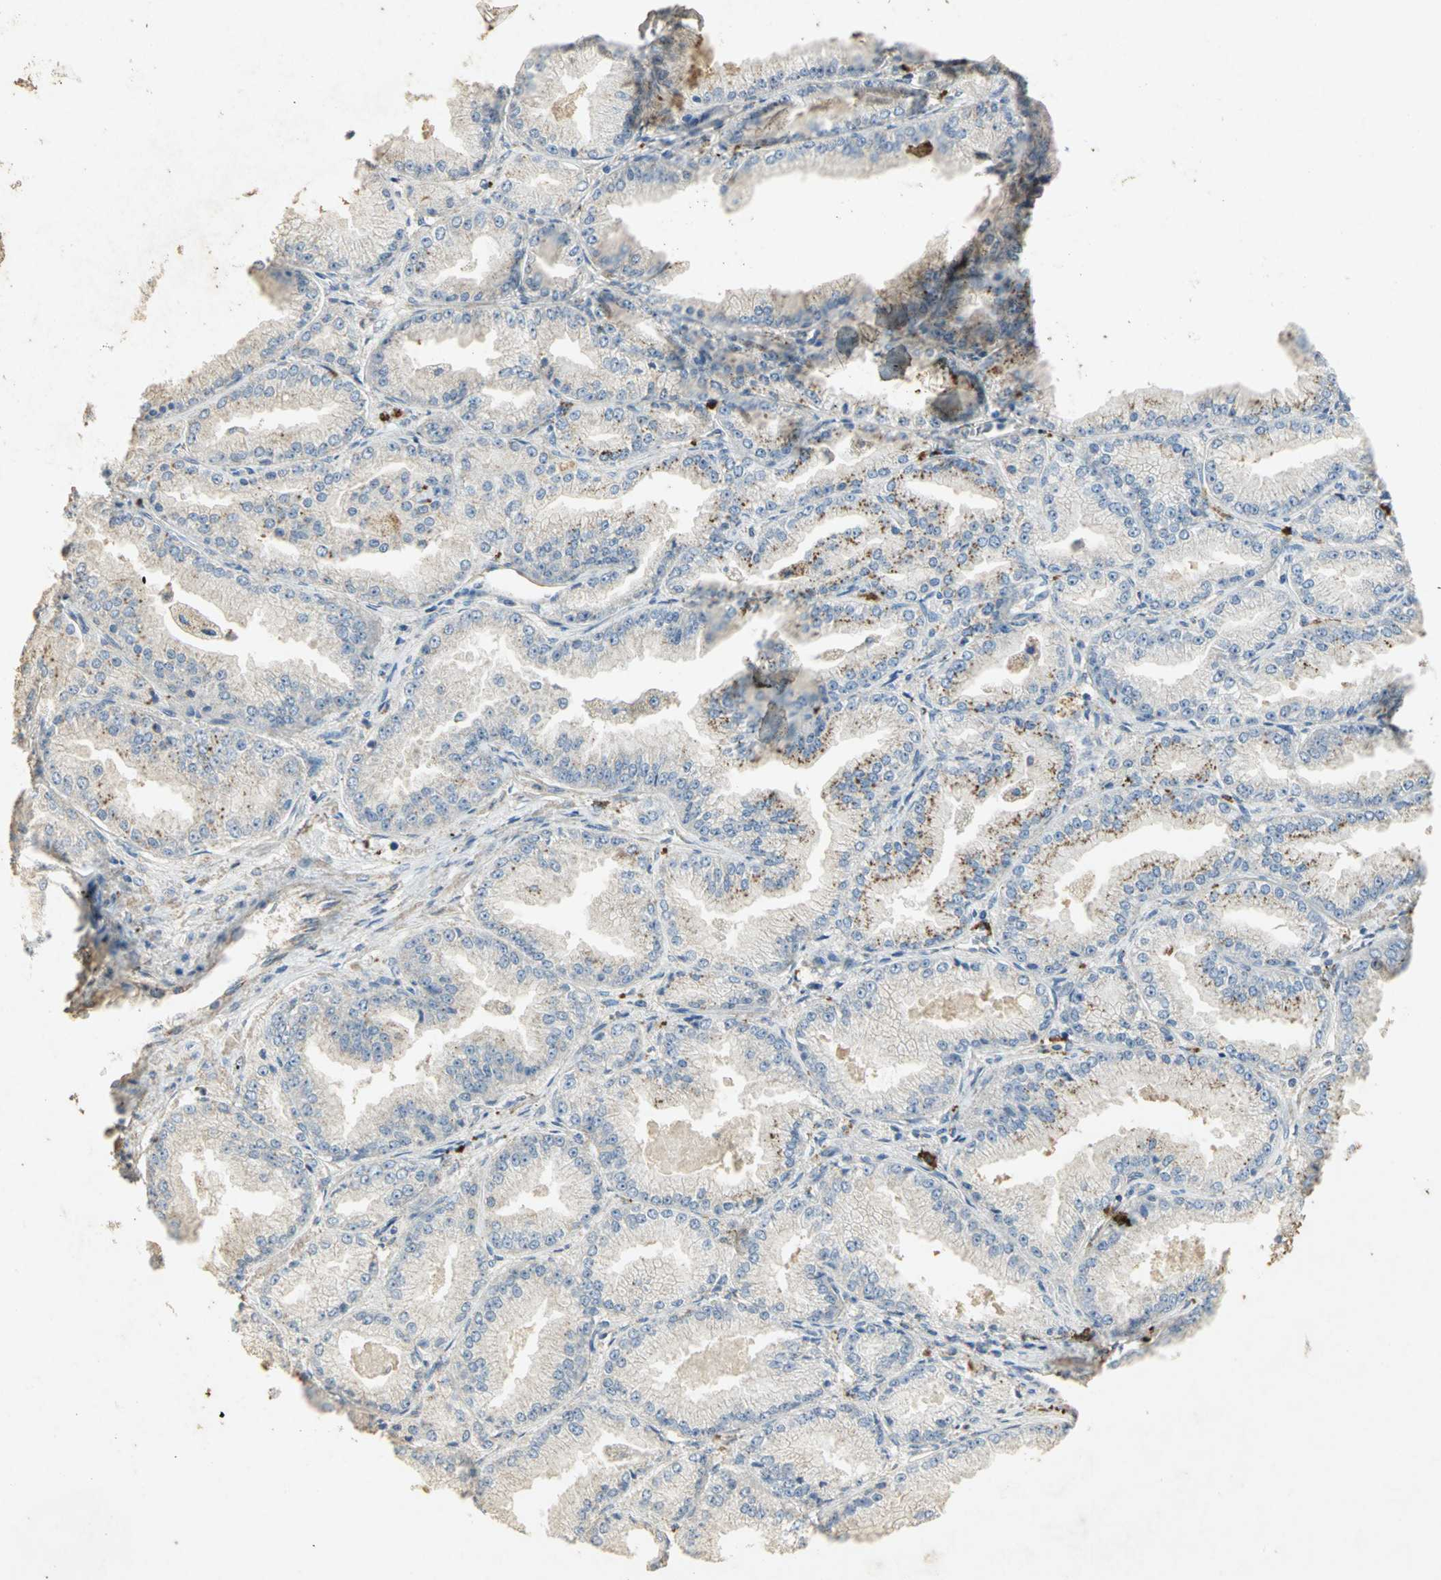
{"staining": {"intensity": "moderate", "quantity": "<25%", "location": "cytoplasmic/membranous"}, "tissue": "prostate cancer", "cell_type": "Tumor cells", "image_type": "cancer", "snomed": [{"axis": "morphology", "description": "Adenocarcinoma, High grade"}, {"axis": "topography", "description": "Prostate"}], "caption": "High-power microscopy captured an IHC histopathology image of prostate cancer (high-grade adenocarcinoma), revealing moderate cytoplasmic/membranous positivity in approximately <25% of tumor cells.", "gene": "ASB9", "patient": {"sex": "male", "age": 61}}